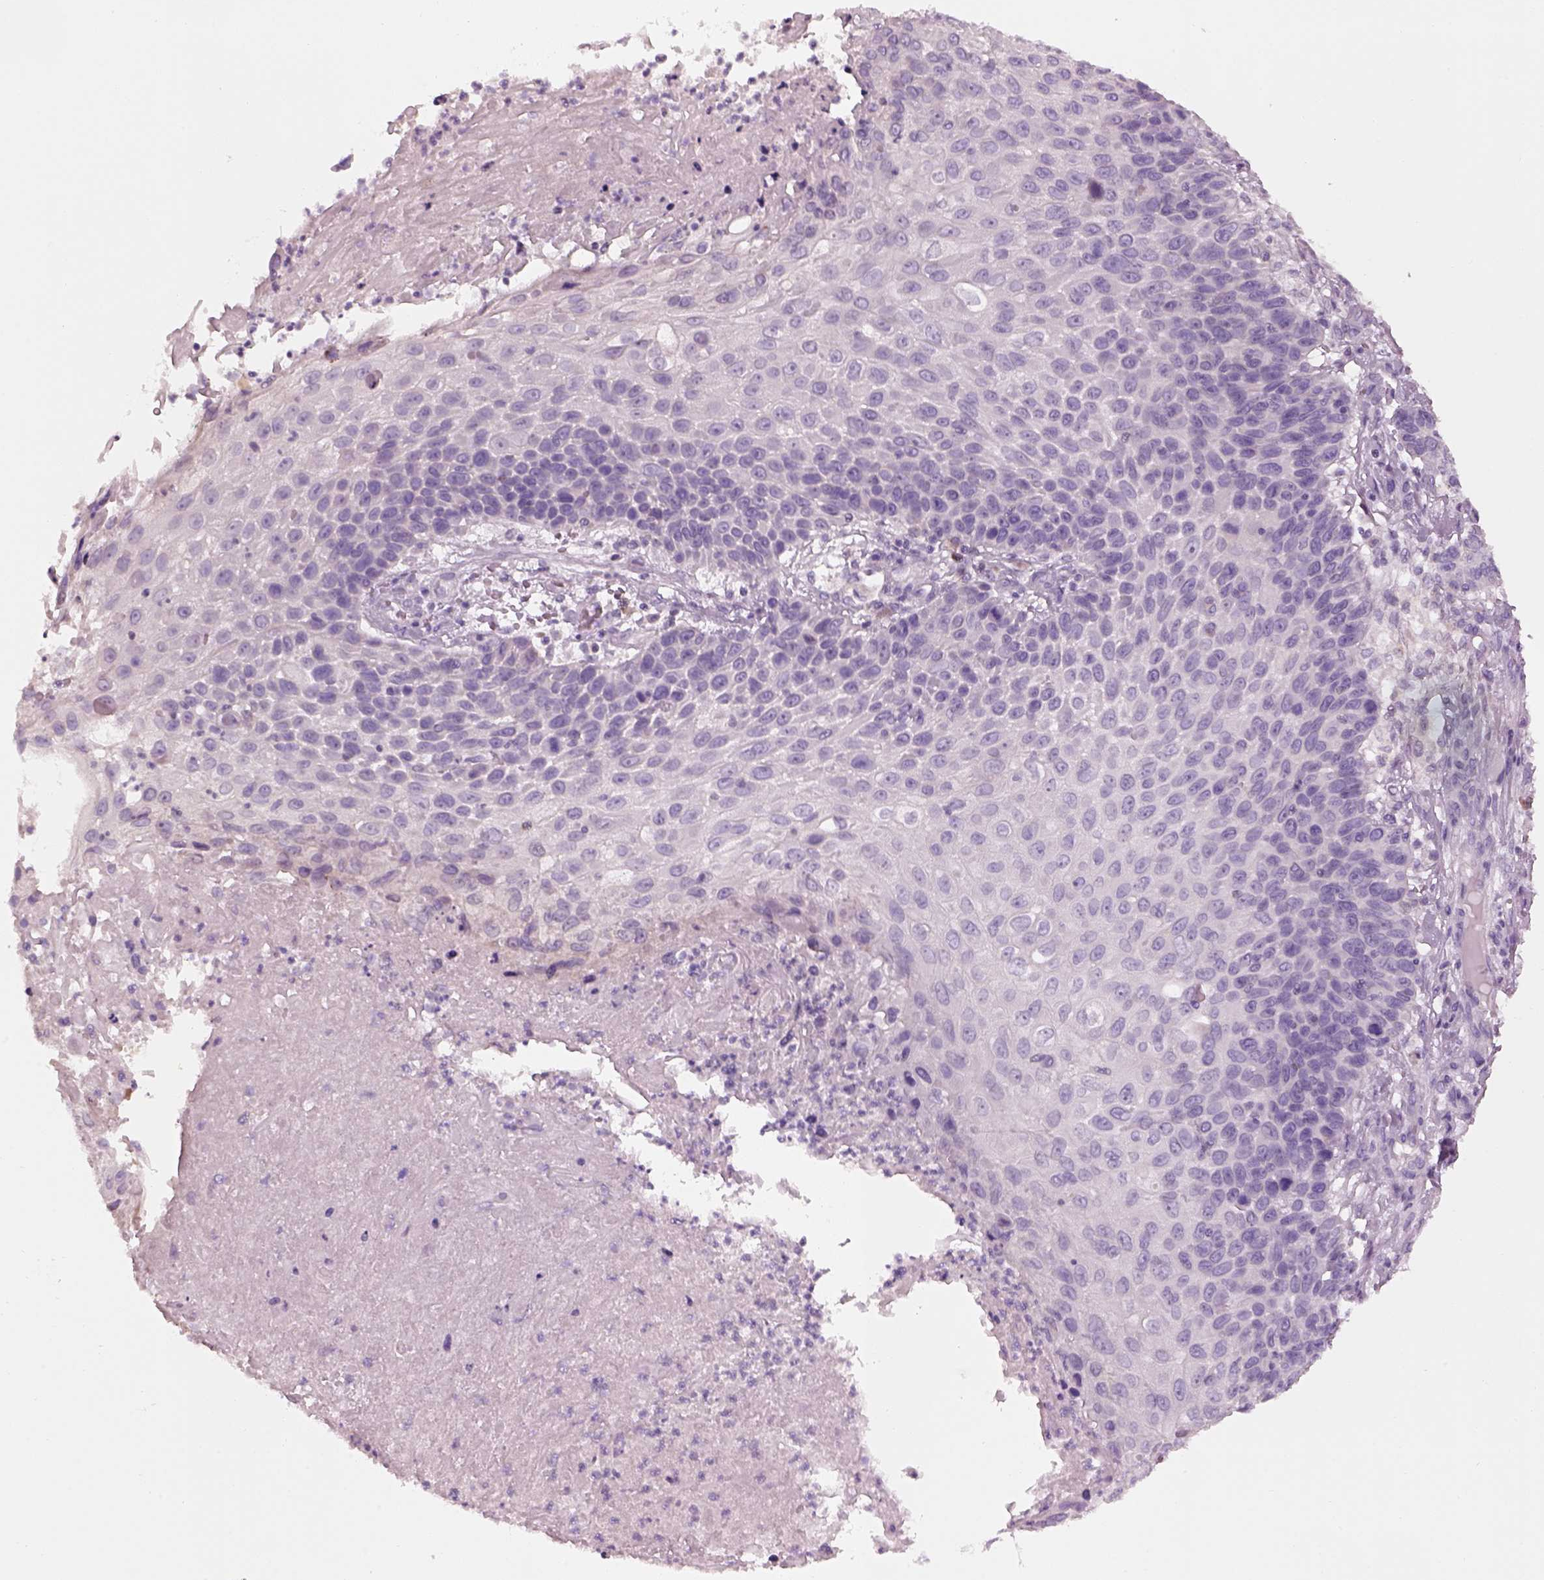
{"staining": {"intensity": "negative", "quantity": "none", "location": "none"}, "tissue": "skin cancer", "cell_type": "Tumor cells", "image_type": "cancer", "snomed": [{"axis": "morphology", "description": "Squamous cell carcinoma, NOS"}, {"axis": "topography", "description": "Skin"}], "caption": "Immunohistochemical staining of skin cancer displays no significant expression in tumor cells.", "gene": "SLC27A2", "patient": {"sex": "male", "age": 92}}